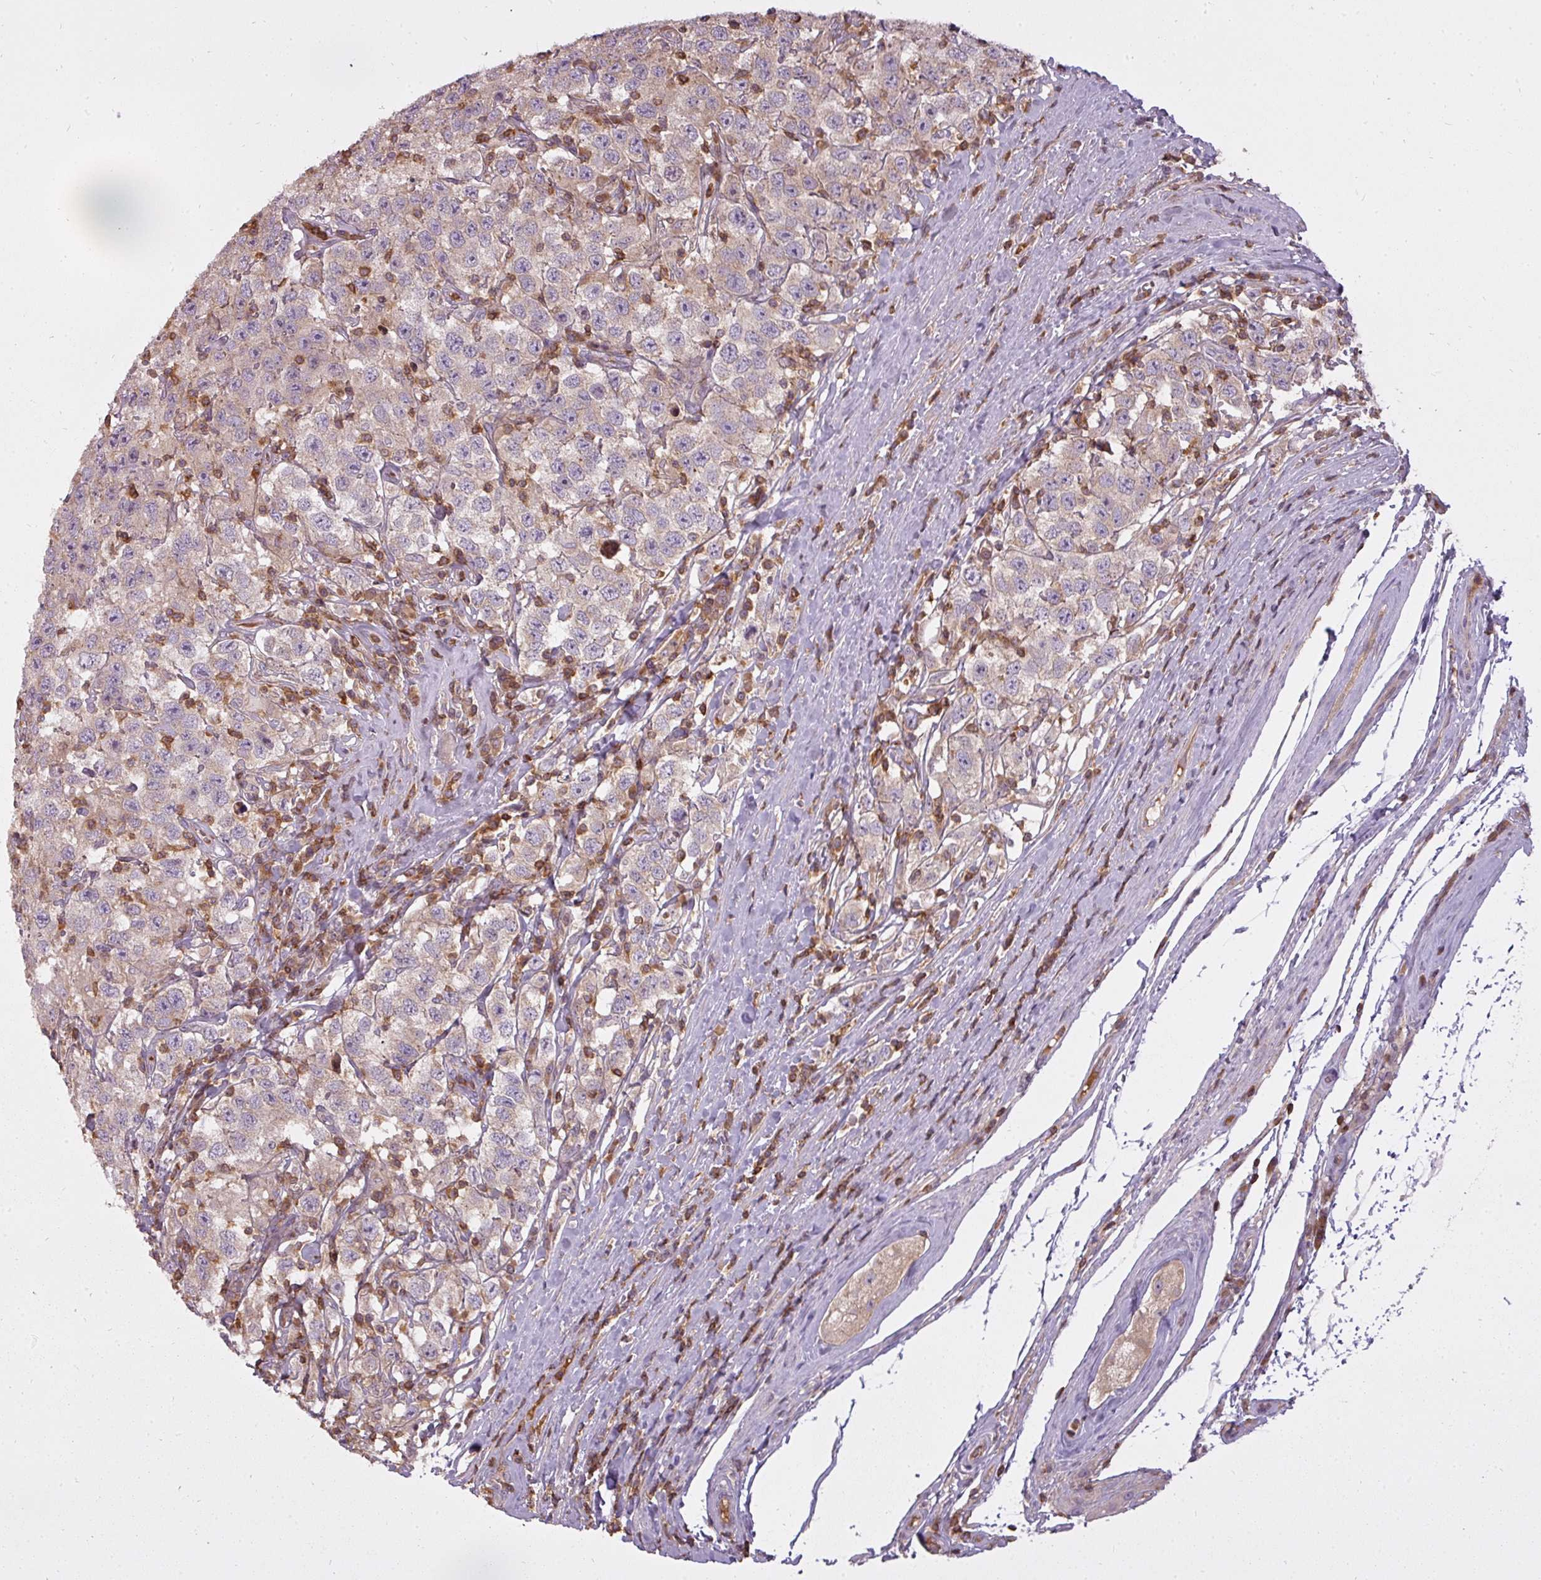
{"staining": {"intensity": "weak", "quantity": "25%-75%", "location": "cytoplasmic/membranous"}, "tissue": "testis cancer", "cell_type": "Tumor cells", "image_type": "cancer", "snomed": [{"axis": "morphology", "description": "Seminoma, NOS"}, {"axis": "topography", "description": "Testis"}], "caption": "Testis seminoma stained for a protein (brown) displays weak cytoplasmic/membranous positive staining in approximately 25%-75% of tumor cells.", "gene": "STK4", "patient": {"sex": "male", "age": 41}}